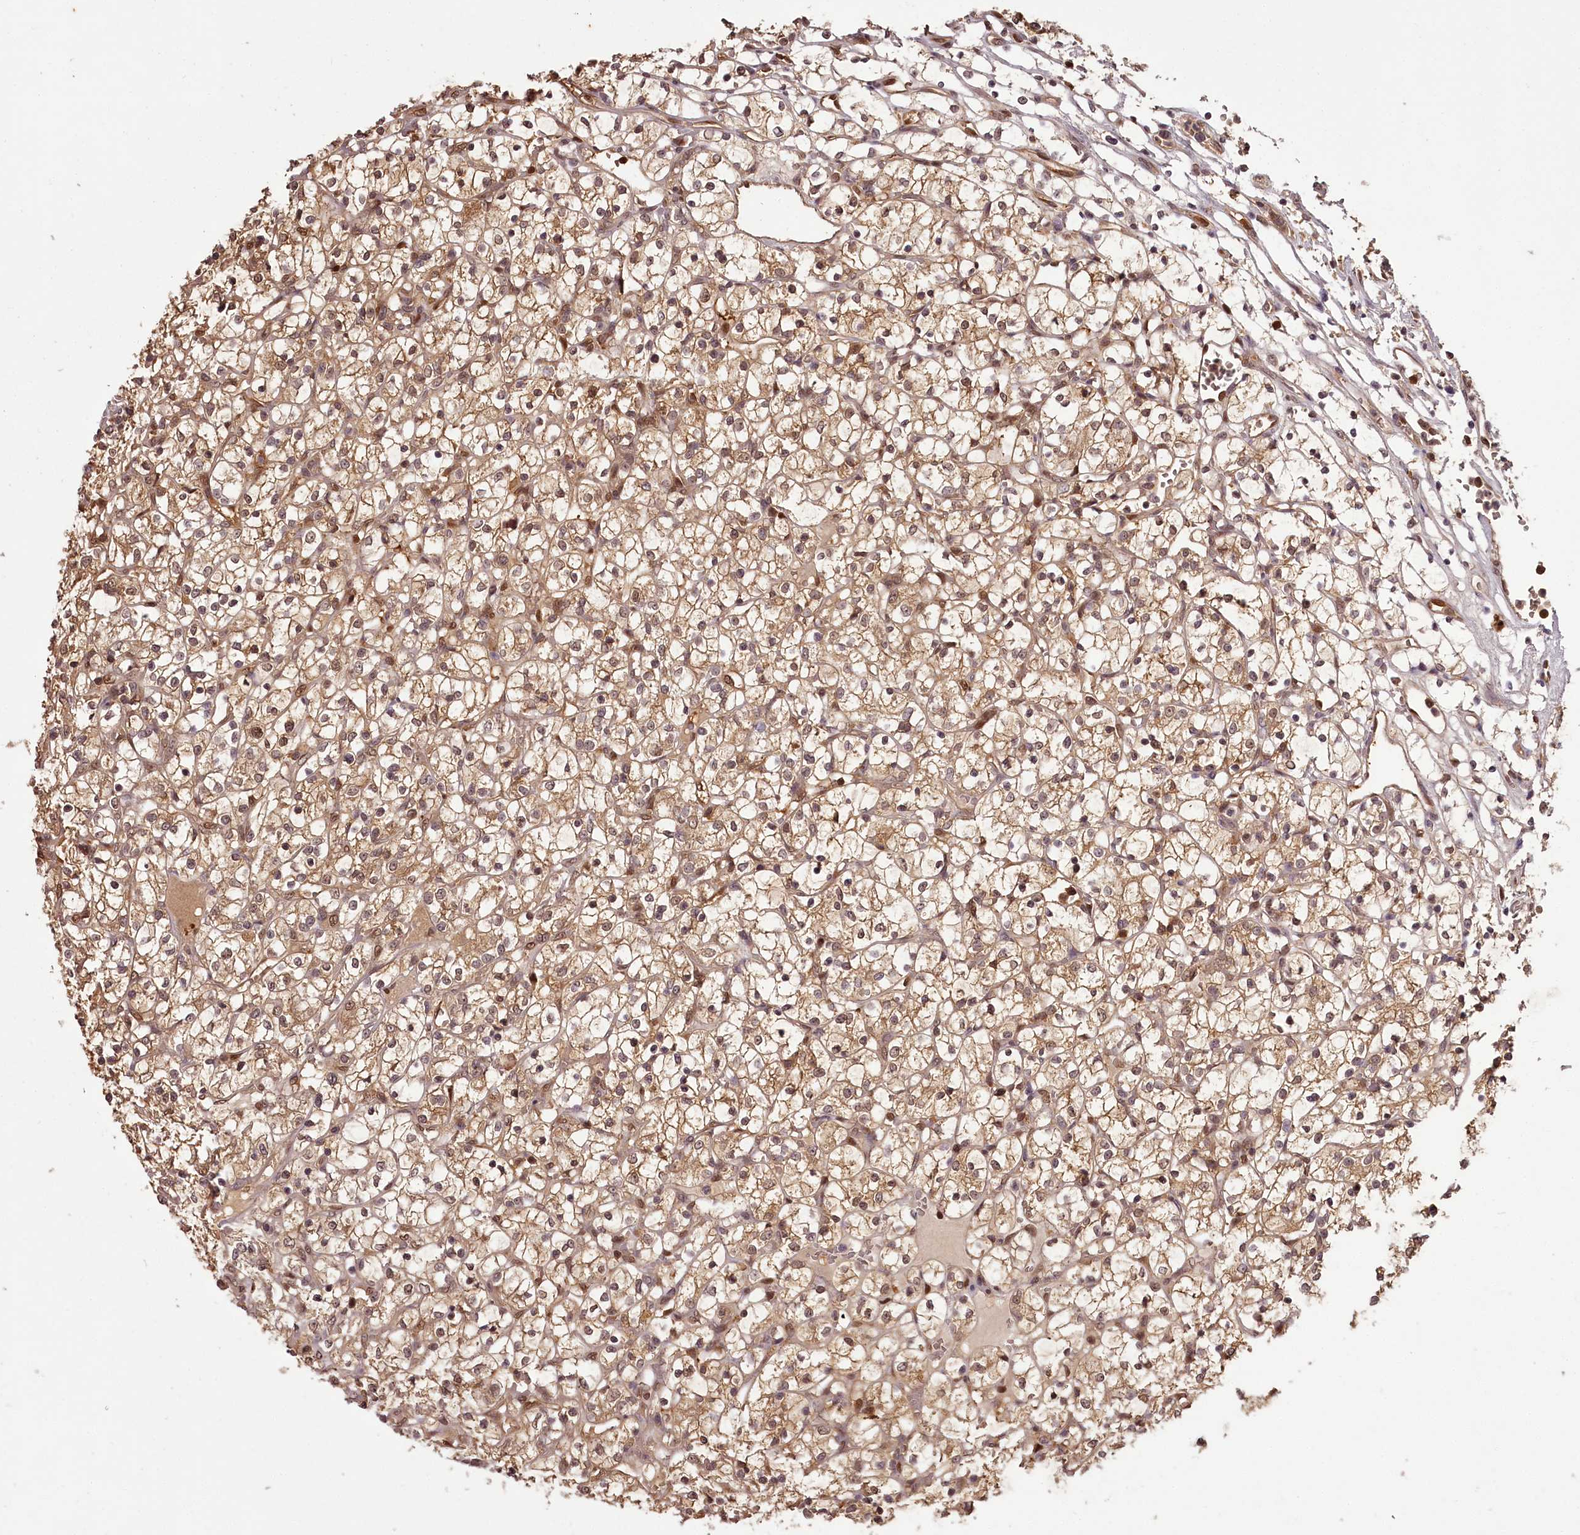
{"staining": {"intensity": "moderate", "quantity": ">75%", "location": "cytoplasmic/membranous,nuclear"}, "tissue": "renal cancer", "cell_type": "Tumor cells", "image_type": "cancer", "snomed": [{"axis": "morphology", "description": "Adenocarcinoma, NOS"}, {"axis": "topography", "description": "Kidney"}], "caption": "Brown immunohistochemical staining in human renal cancer reveals moderate cytoplasmic/membranous and nuclear expression in about >75% of tumor cells. (Stains: DAB in brown, nuclei in blue, Microscopy: brightfield microscopy at high magnification).", "gene": "NPRL2", "patient": {"sex": "female", "age": 69}}